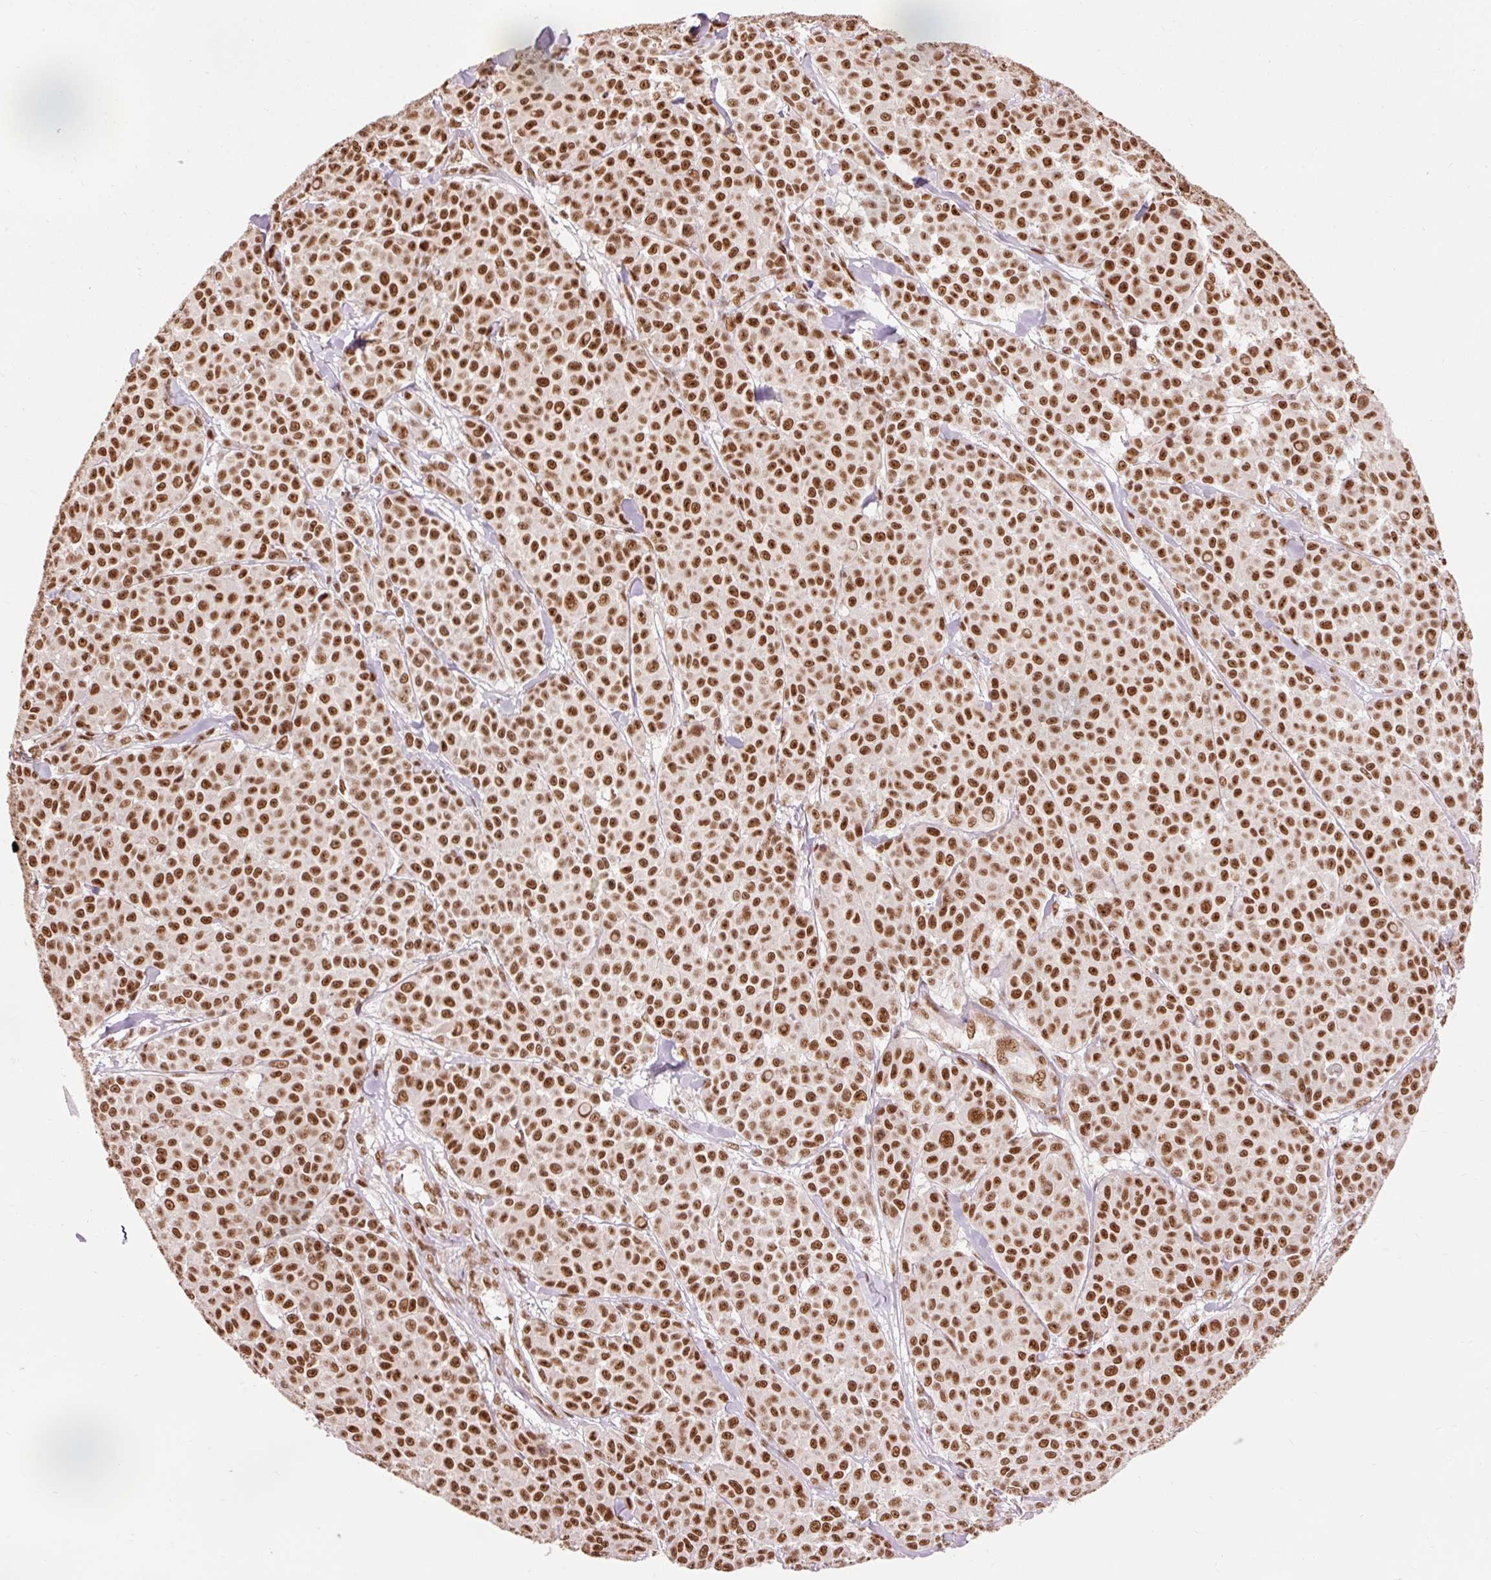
{"staining": {"intensity": "strong", "quantity": ">75%", "location": "nuclear"}, "tissue": "melanoma", "cell_type": "Tumor cells", "image_type": "cancer", "snomed": [{"axis": "morphology", "description": "Malignant melanoma, NOS"}, {"axis": "topography", "description": "Skin"}], "caption": "Immunohistochemical staining of melanoma reveals strong nuclear protein staining in about >75% of tumor cells.", "gene": "ZBTB44", "patient": {"sex": "male", "age": 46}}